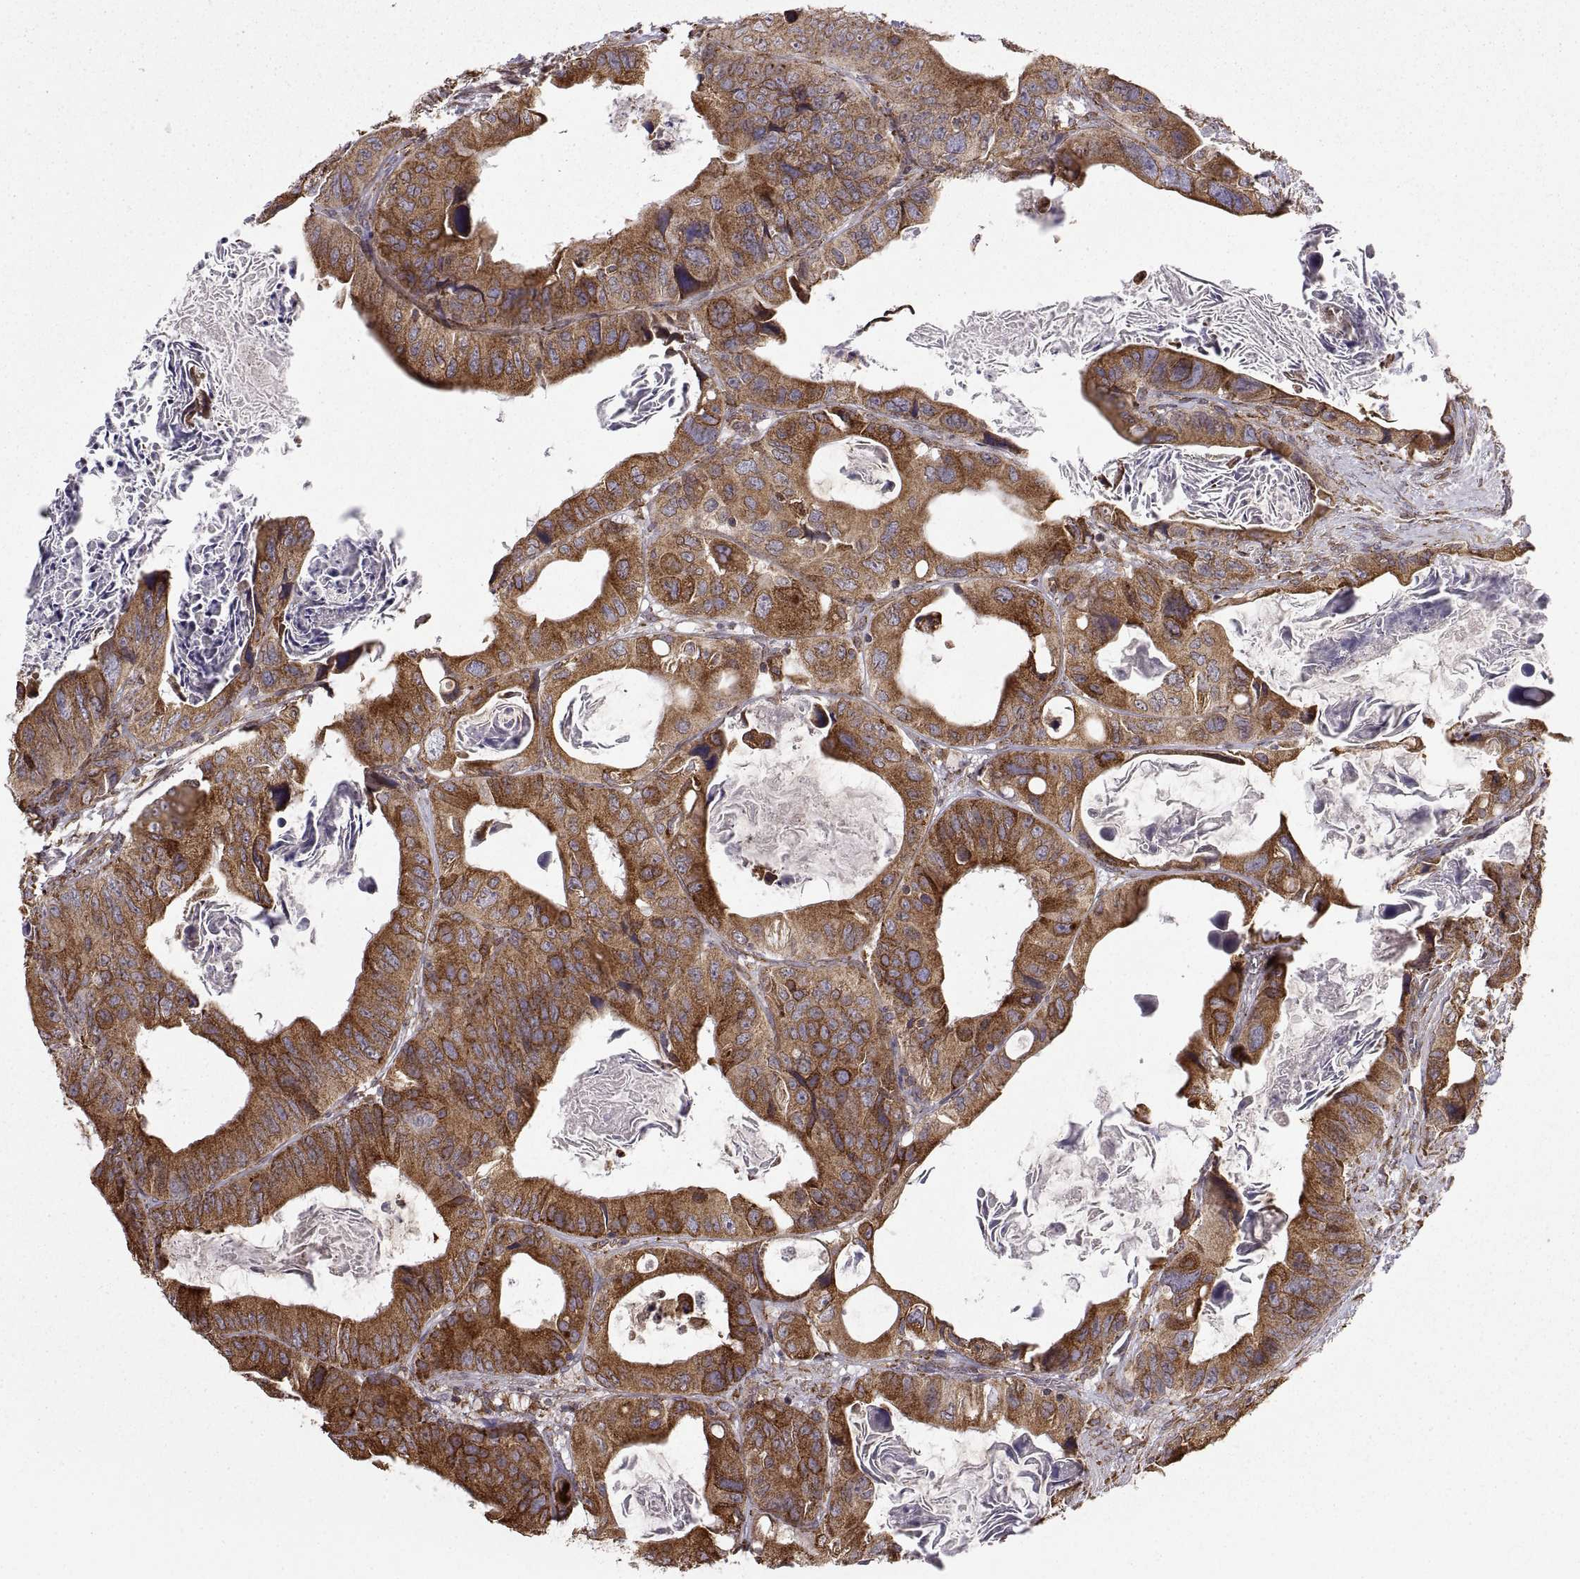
{"staining": {"intensity": "strong", "quantity": "25%-75%", "location": "cytoplasmic/membranous"}, "tissue": "colorectal cancer", "cell_type": "Tumor cells", "image_type": "cancer", "snomed": [{"axis": "morphology", "description": "Adenocarcinoma, NOS"}, {"axis": "topography", "description": "Rectum"}], "caption": "Colorectal cancer tissue demonstrates strong cytoplasmic/membranous positivity in approximately 25%-75% of tumor cells, visualized by immunohistochemistry. The staining was performed using DAB, with brown indicating positive protein expression. Nuclei are stained blue with hematoxylin.", "gene": "PDIA3", "patient": {"sex": "male", "age": 64}}